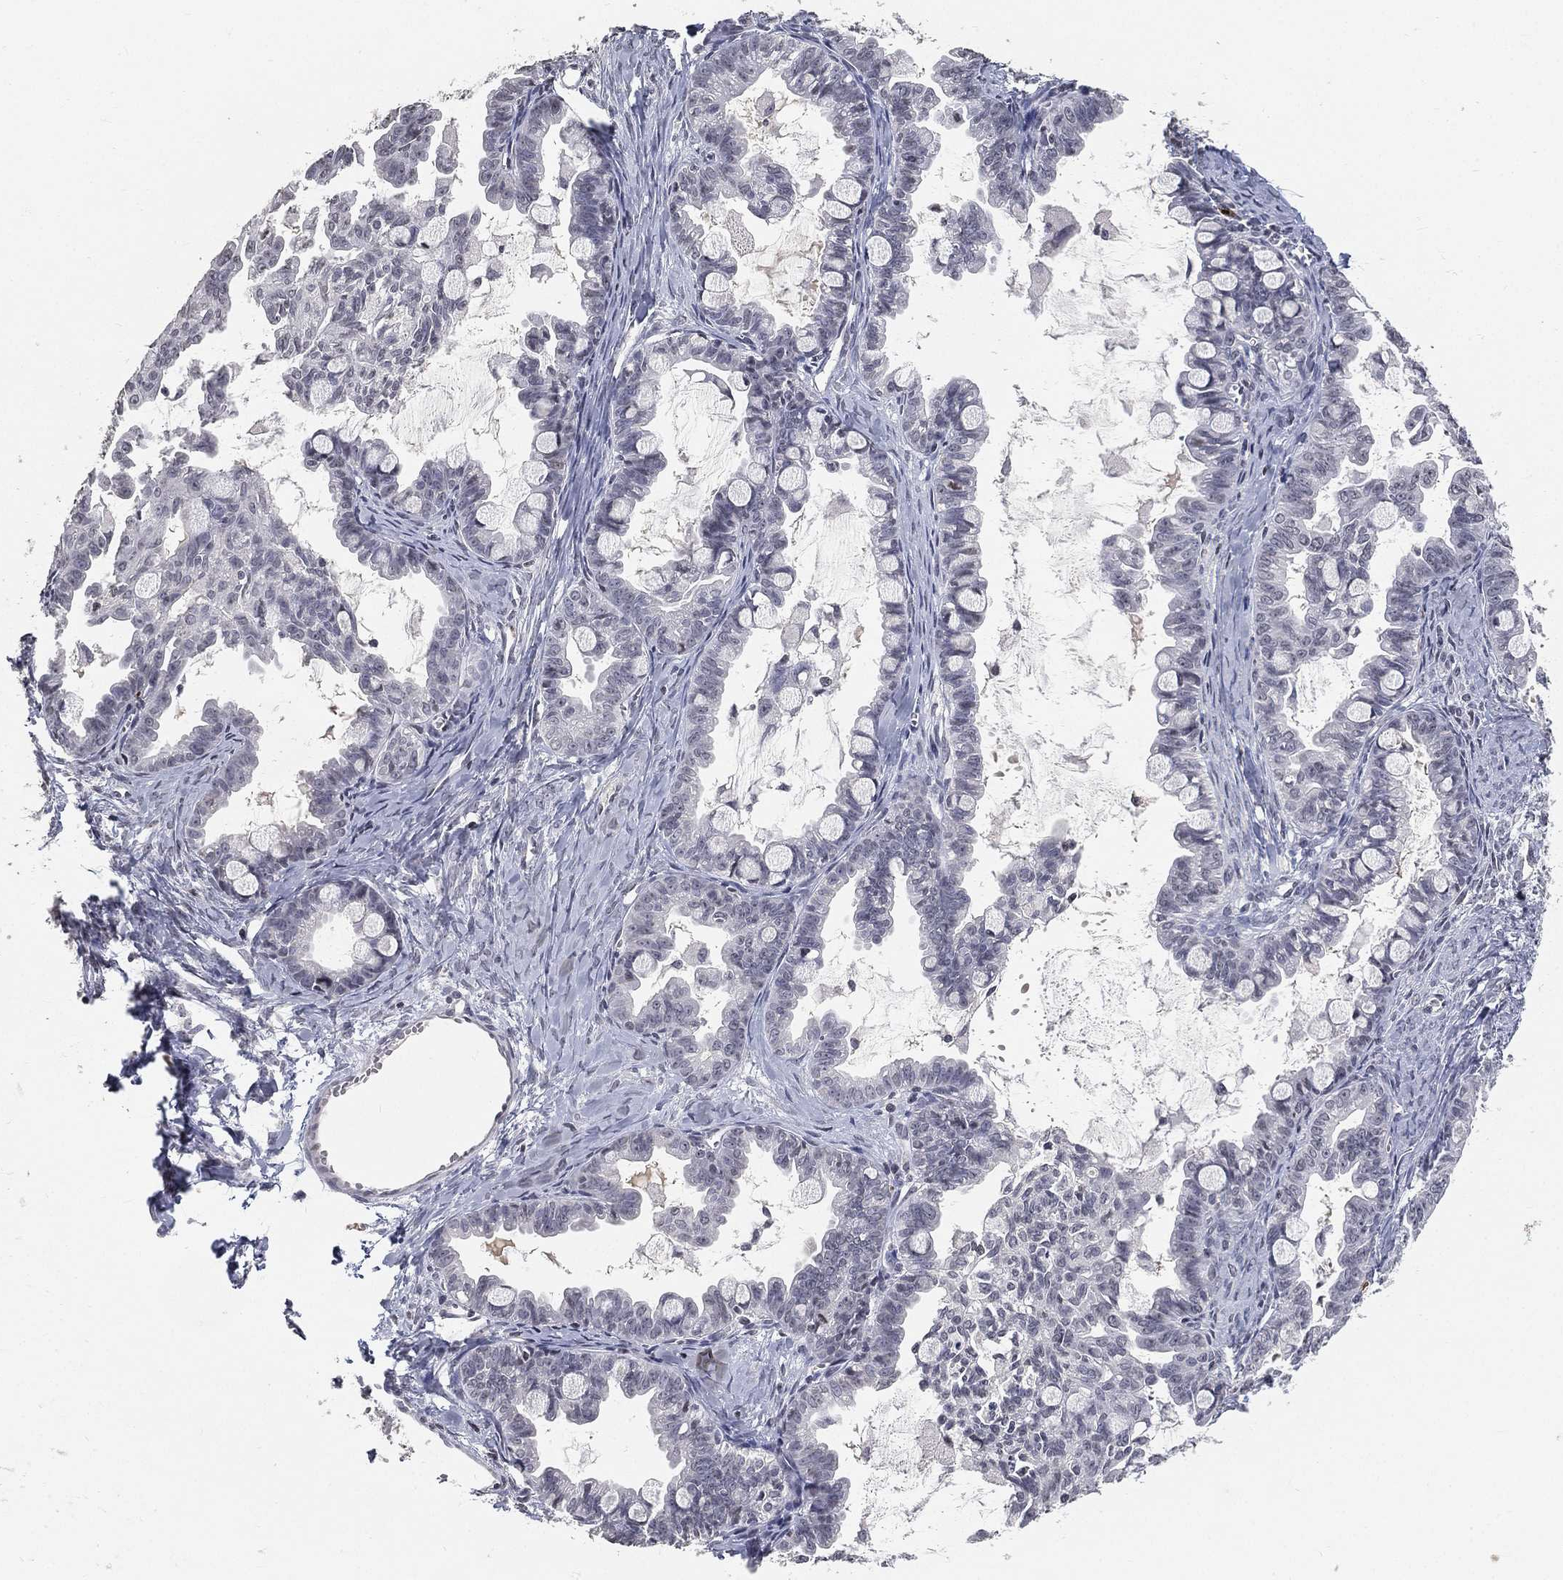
{"staining": {"intensity": "negative", "quantity": "none", "location": "none"}, "tissue": "ovarian cancer", "cell_type": "Tumor cells", "image_type": "cancer", "snomed": [{"axis": "morphology", "description": "Cystadenocarcinoma, mucinous, NOS"}, {"axis": "topography", "description": "Ovary"}], "caption": "Immunohistochemistry histopathology image of human ovarian cancer (mucinous cystadenocarcinoma) stained for a protein (brown), which reveals no staining in tumor cells.", "gene": "ARG1", "patient": {"sex": "female", "age": 63}}